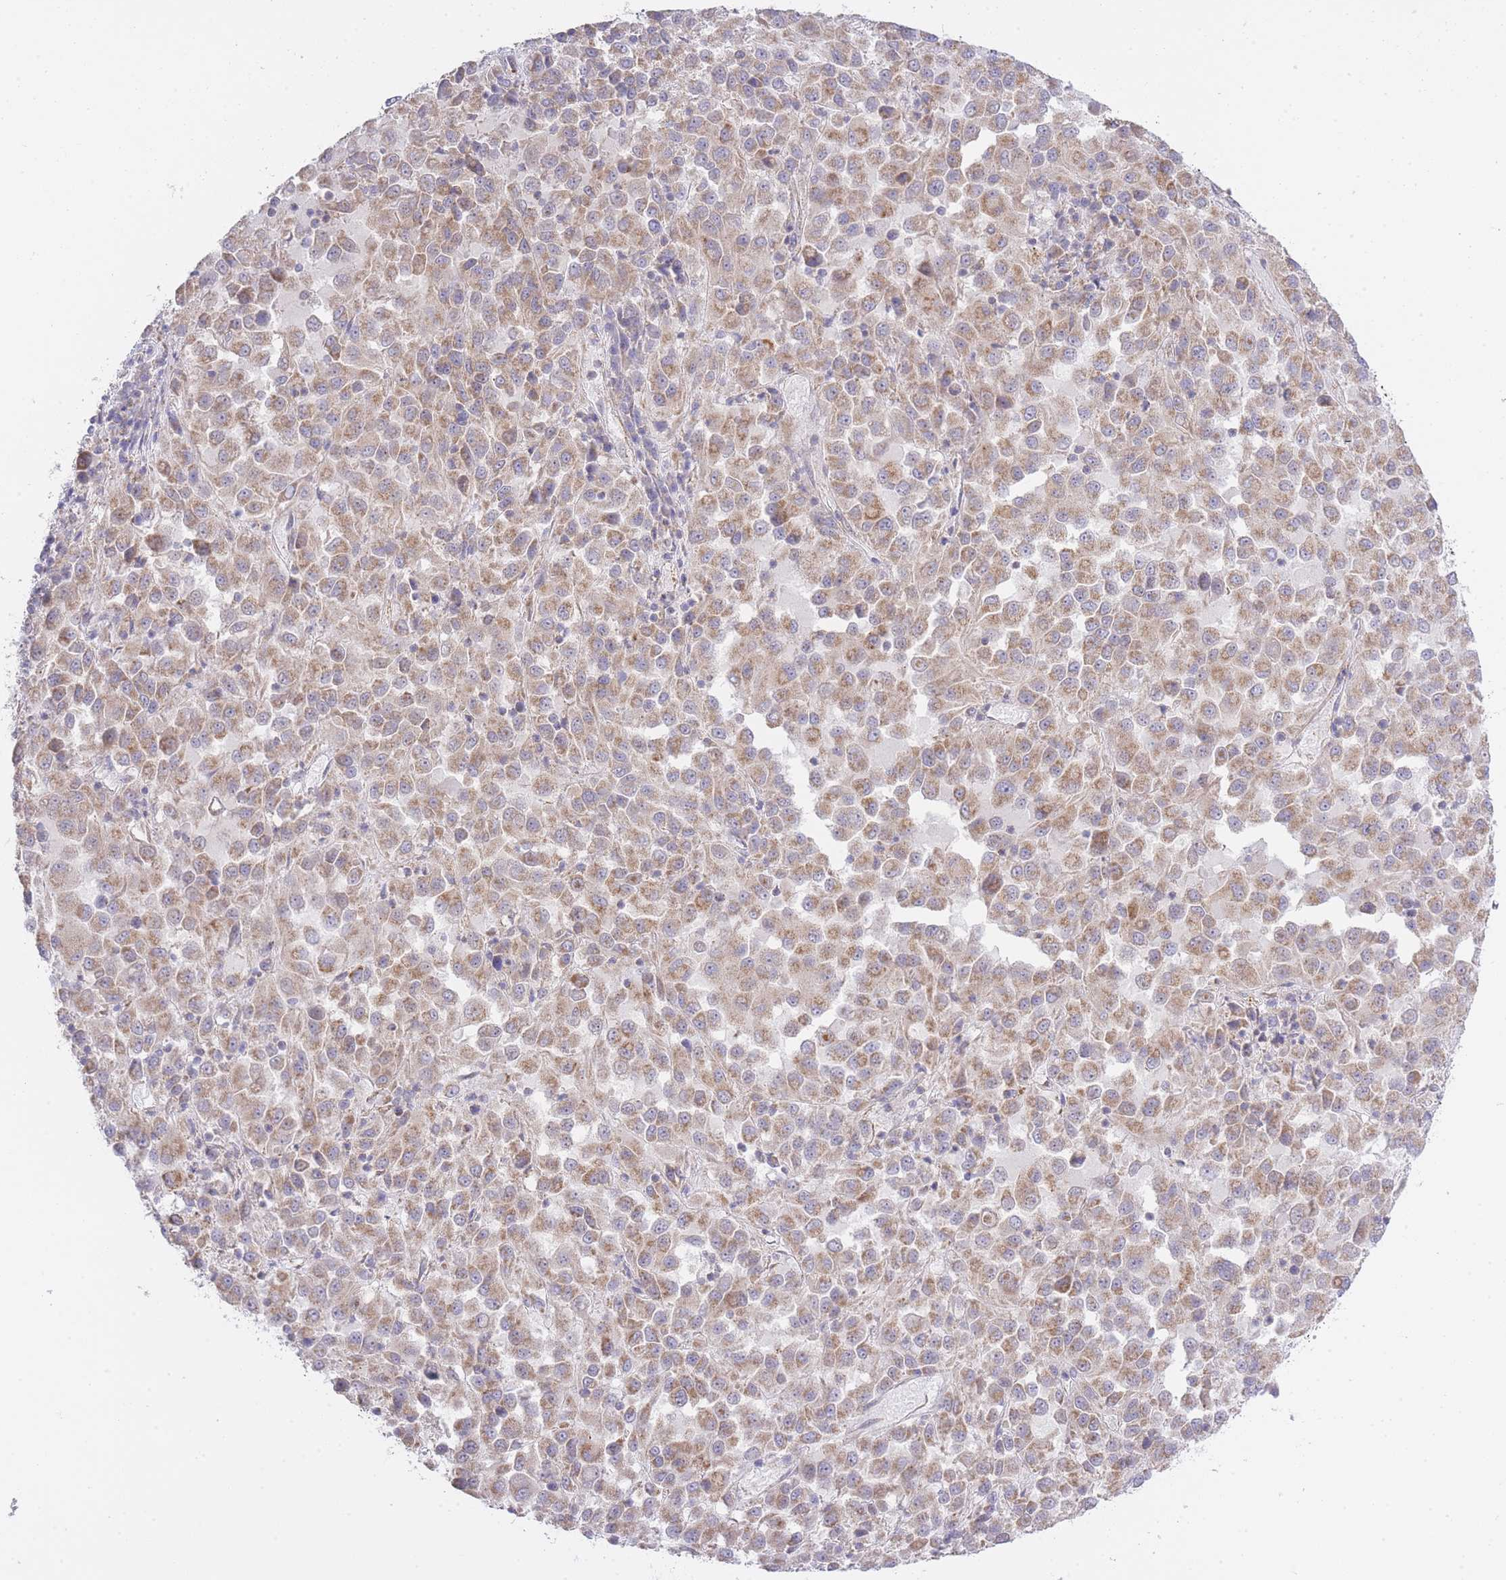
{"staining": {"intensity": "moderate", "quantity": ">75%", "location": "cytoplasmic/membranous"}, "tissue": "melanoma", "cell_type": "Tumor cells", "image_type": "cancer", "snomed": [{"axis": "morphology", "description": "Malignant melanoma, Metastatic site"}, {"axis": "topography", "description": "Lung"}], "caption": "Melanoma stained with a brown dye shows moderate cytoplasmic/membranous positive positivity in approximately >75% of tumor cells.", "gene": "CTBP1", "patient": {"sex": "male", "age": 64}}